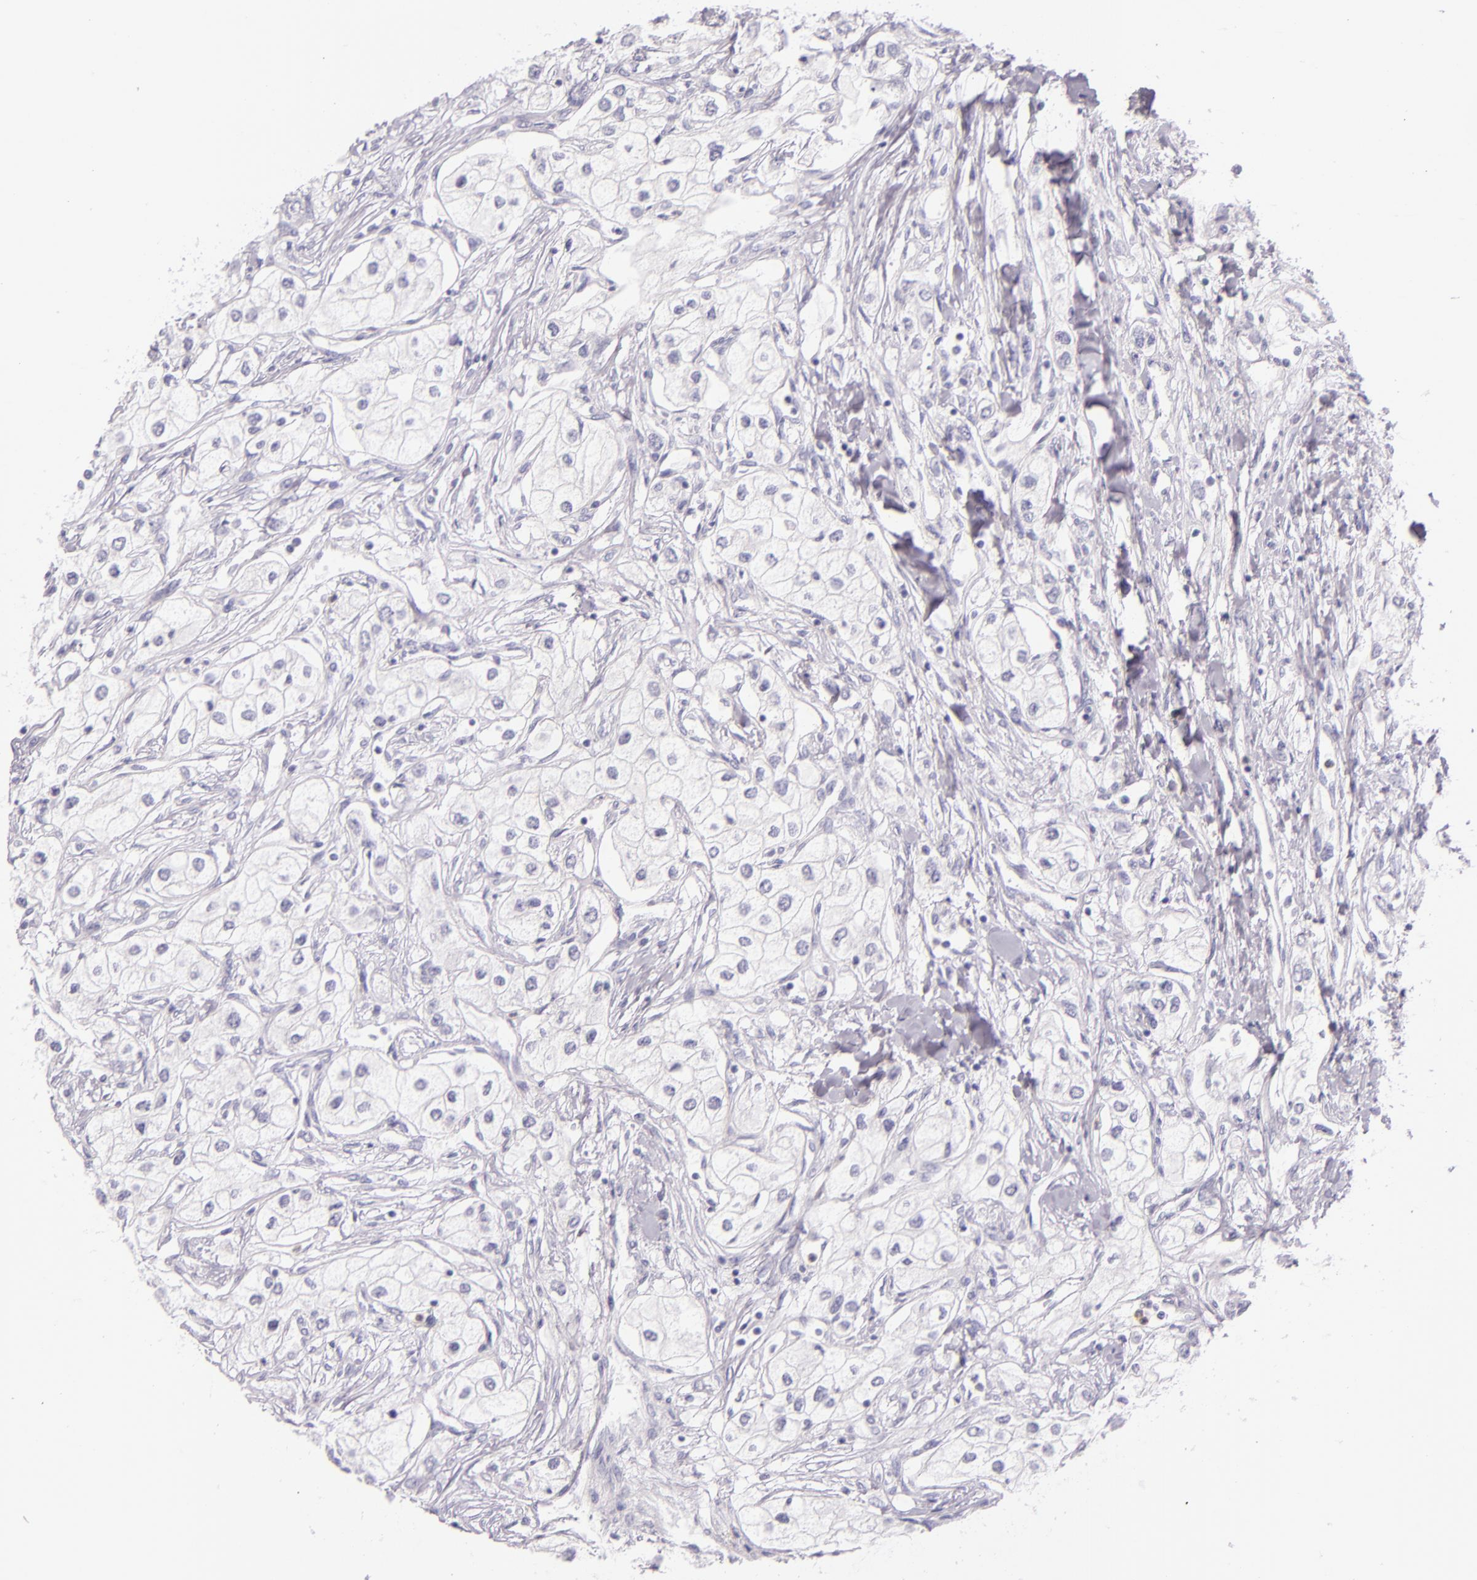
{"staining": {"intensity": "negative", "quantity": "none", "location": "none"}, "tissue": "renal cancer", "cell_type": "Tumor cells", "image_type": "cancer", "snomed": [{"axis": "morphology", "description": "Adenocarcinoma, NOS"}, {"axis": "topography", "description": "Kidney"}], "caption": "This photomicrograph is of renal cancer (adenocarcinoma) stained with immunohistochemistry to label a protein in brown with the nuclei are counter-stained blue. There is no positivity in tumor cells.", "gene": "CEACAM1", "patient": {"sex": "male", "age": 57}}